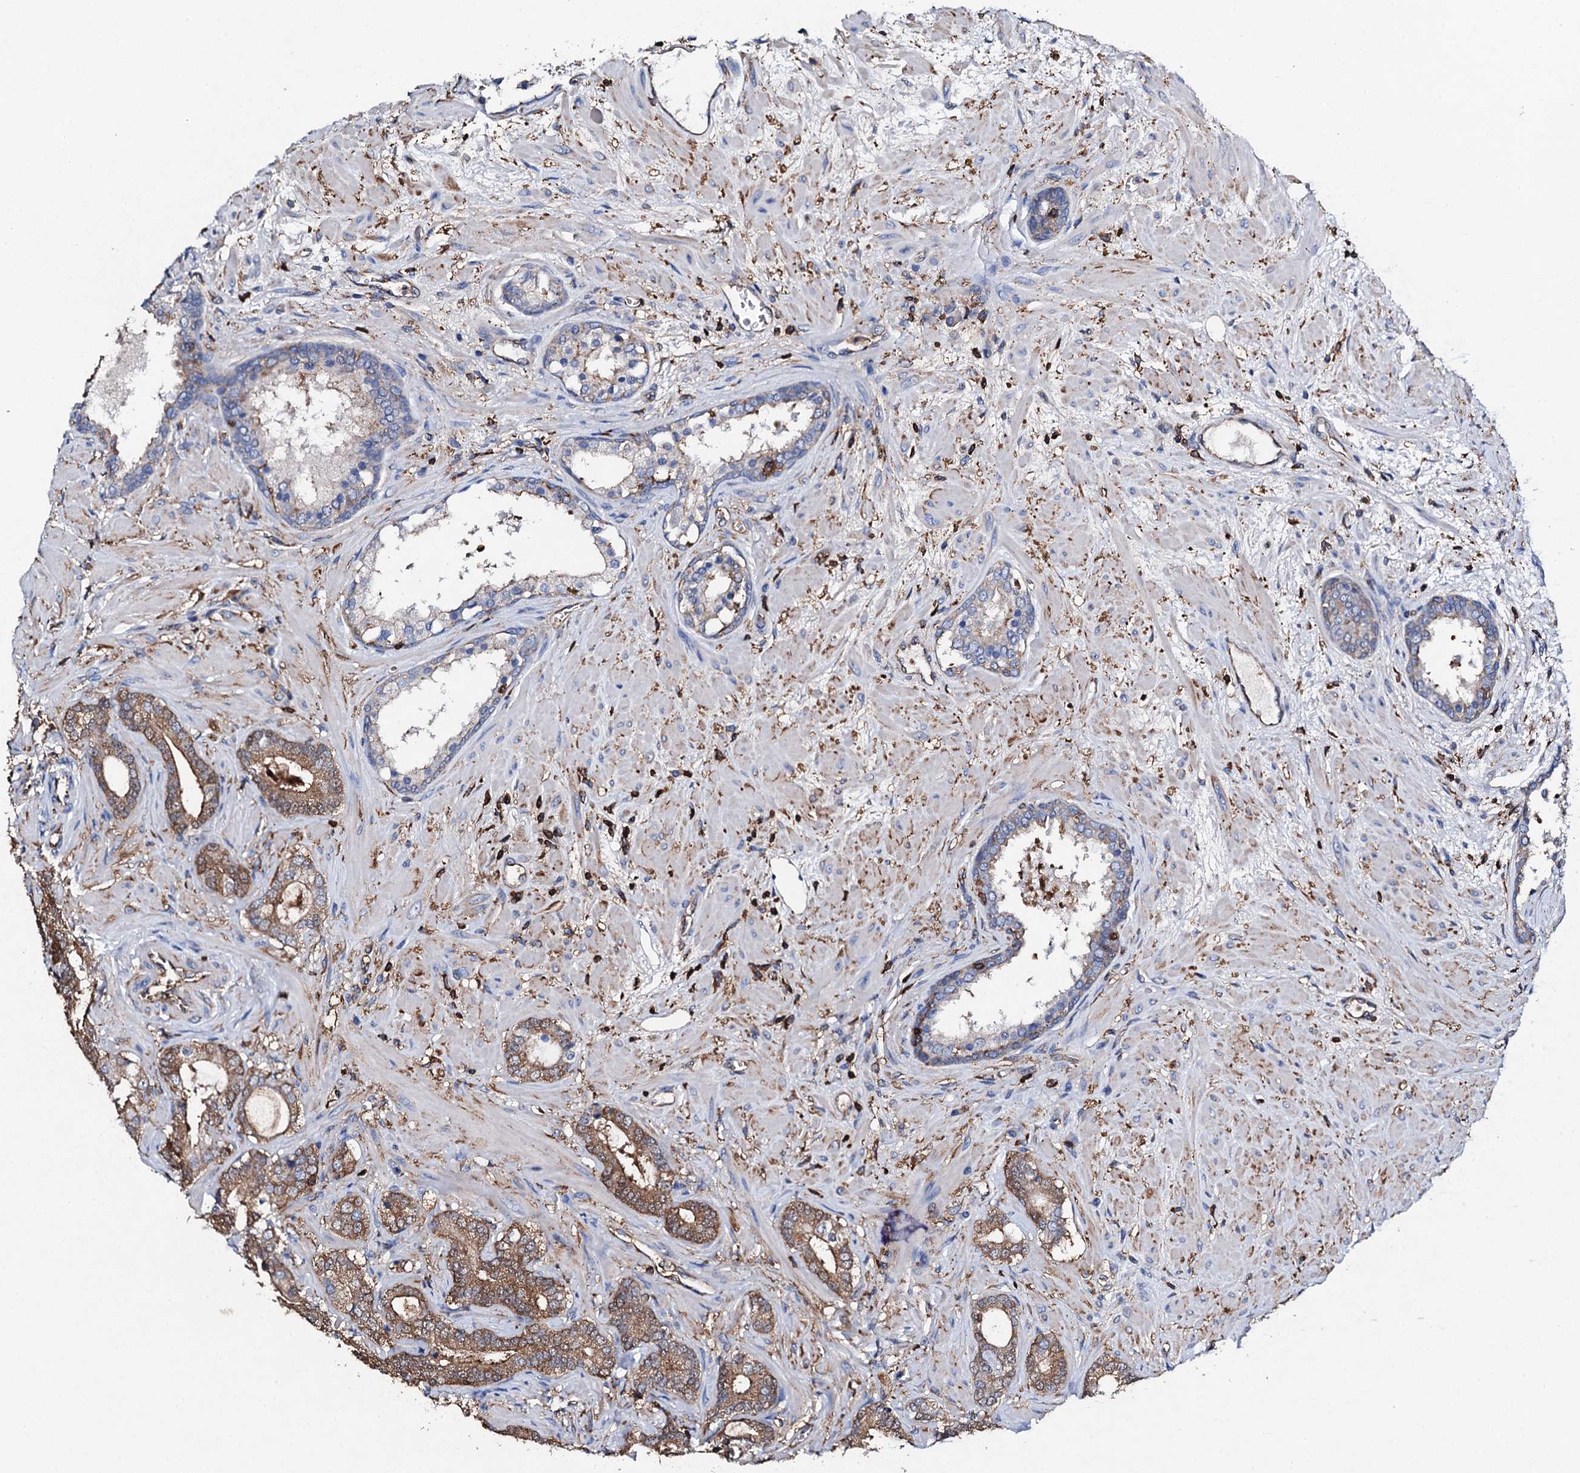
{"staining": {"intensity": "moderate", "quantity": "25%-75%", "location": "cytoplasmic/membranous"}, "tissue": "prostate cancer", "cell_type": "Tumor cells", "image_type": "cancer", "snomed": [{"axis": "morphology", "description": "Adenocarcinoma, High grade"}, {"axis": "topography", "description": "Prostate"}], "caption": "About 25%-75% of tumor cells in human high-grade adenocarcinoma (prostate) demonstrate moderate cytoplasmic/membranous protein positivity as visualized by brown immunohistochemical staining.", "gene": "MS4A4E", "patient": {"sex": "male", "age": 64}}